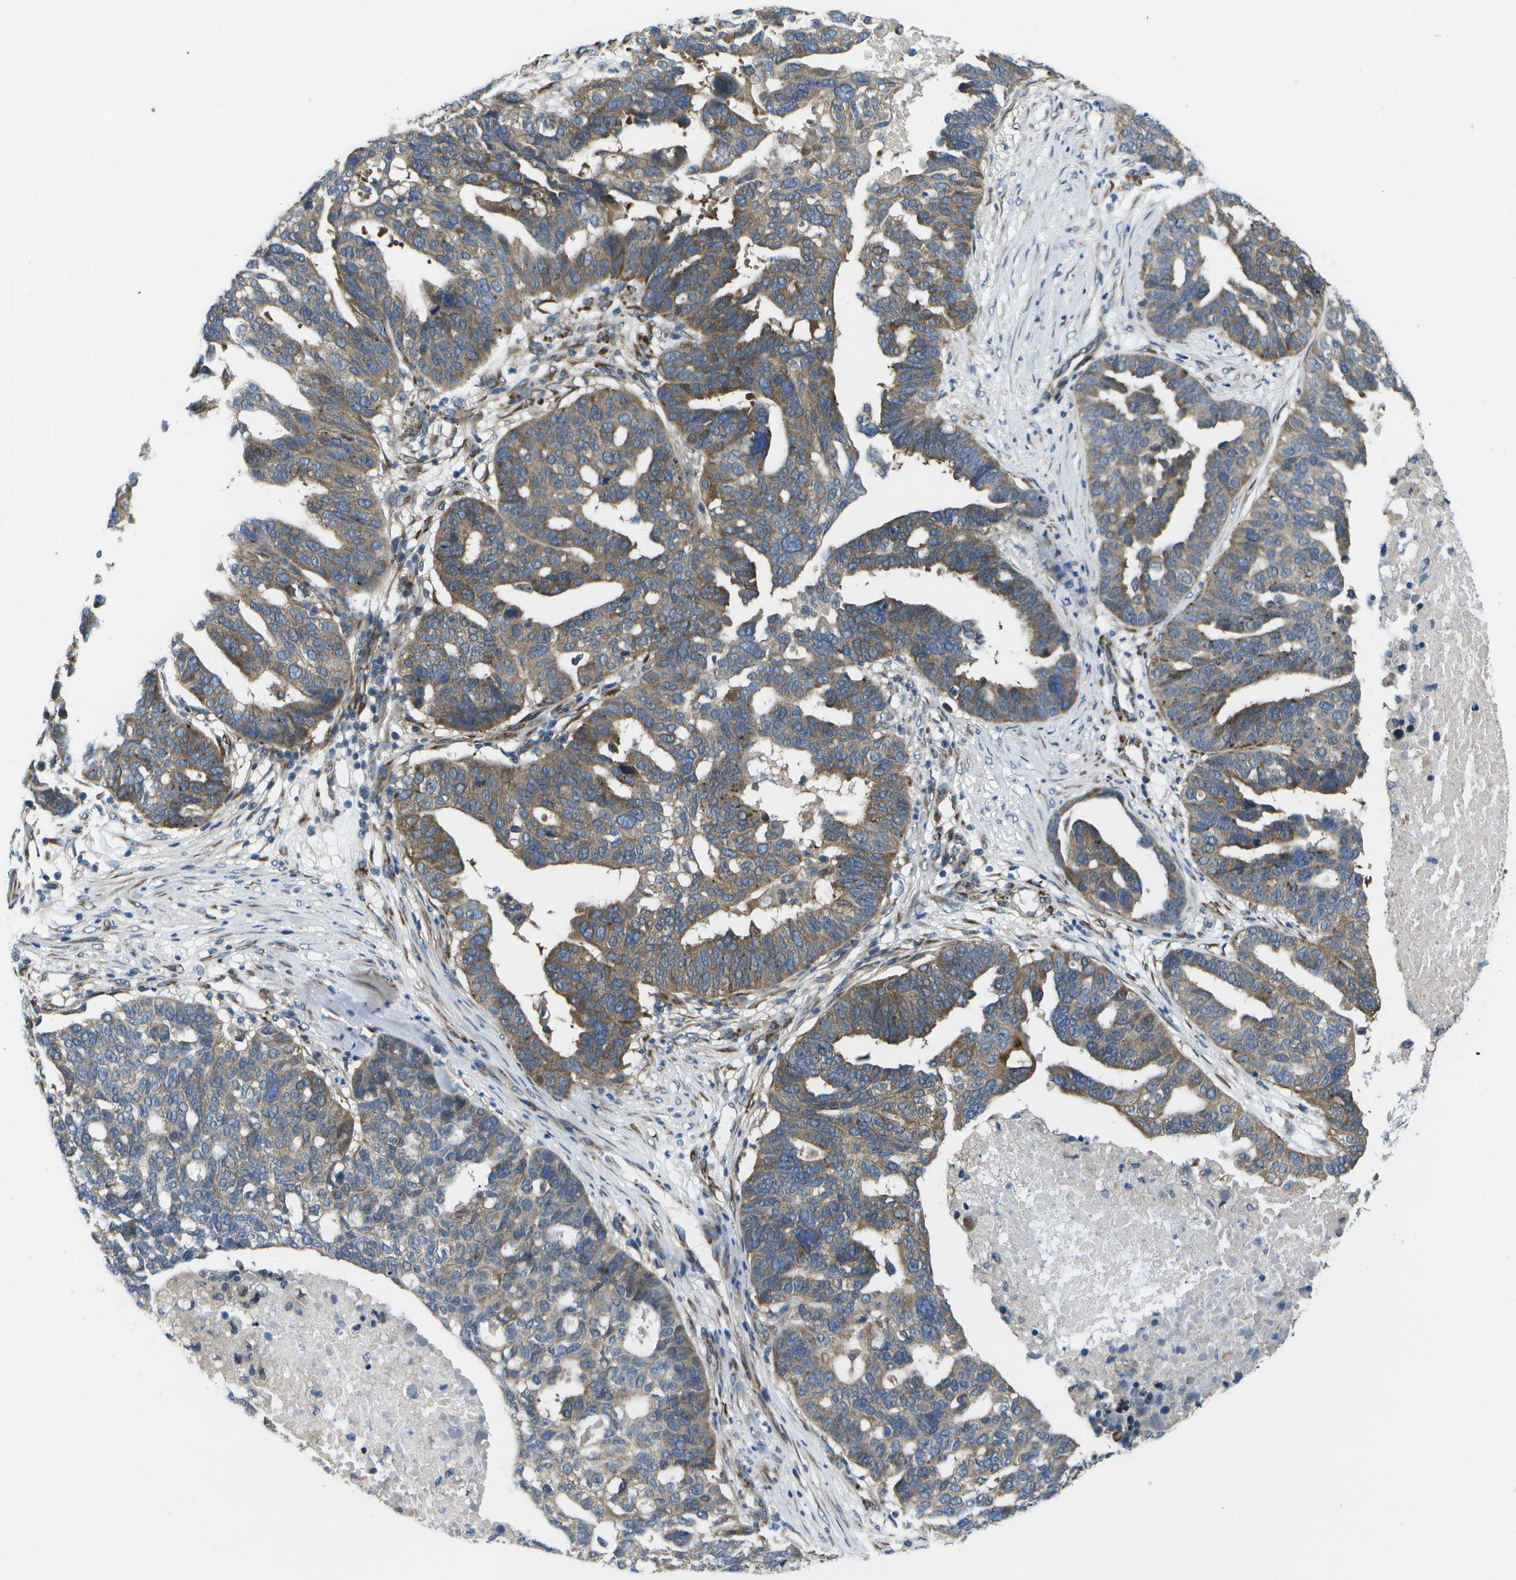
{"staining": {"intensity": "moderate", "quantity": ">75%", "location": "cytoplasmic/membranous"}, "tissue": "ovarian cancer", "cell_type": "Tumor cells", "image_type": "cancer", "snomed": [{"axis": "morphology", "description": "Cystadenocarcinoma, serous, NOS"}, {"axis": "topography", "description": "Ovary"}], "caption": "Immunohistochemical staining of human serous cystadenocarcinoma (ovarian) reveals medium levels of moderate cytoplasmic/membranous protein expression in approximately >75% of tumor cells.", "gene": "P3H1", "patient": {"sex": "female", "age": 59}}